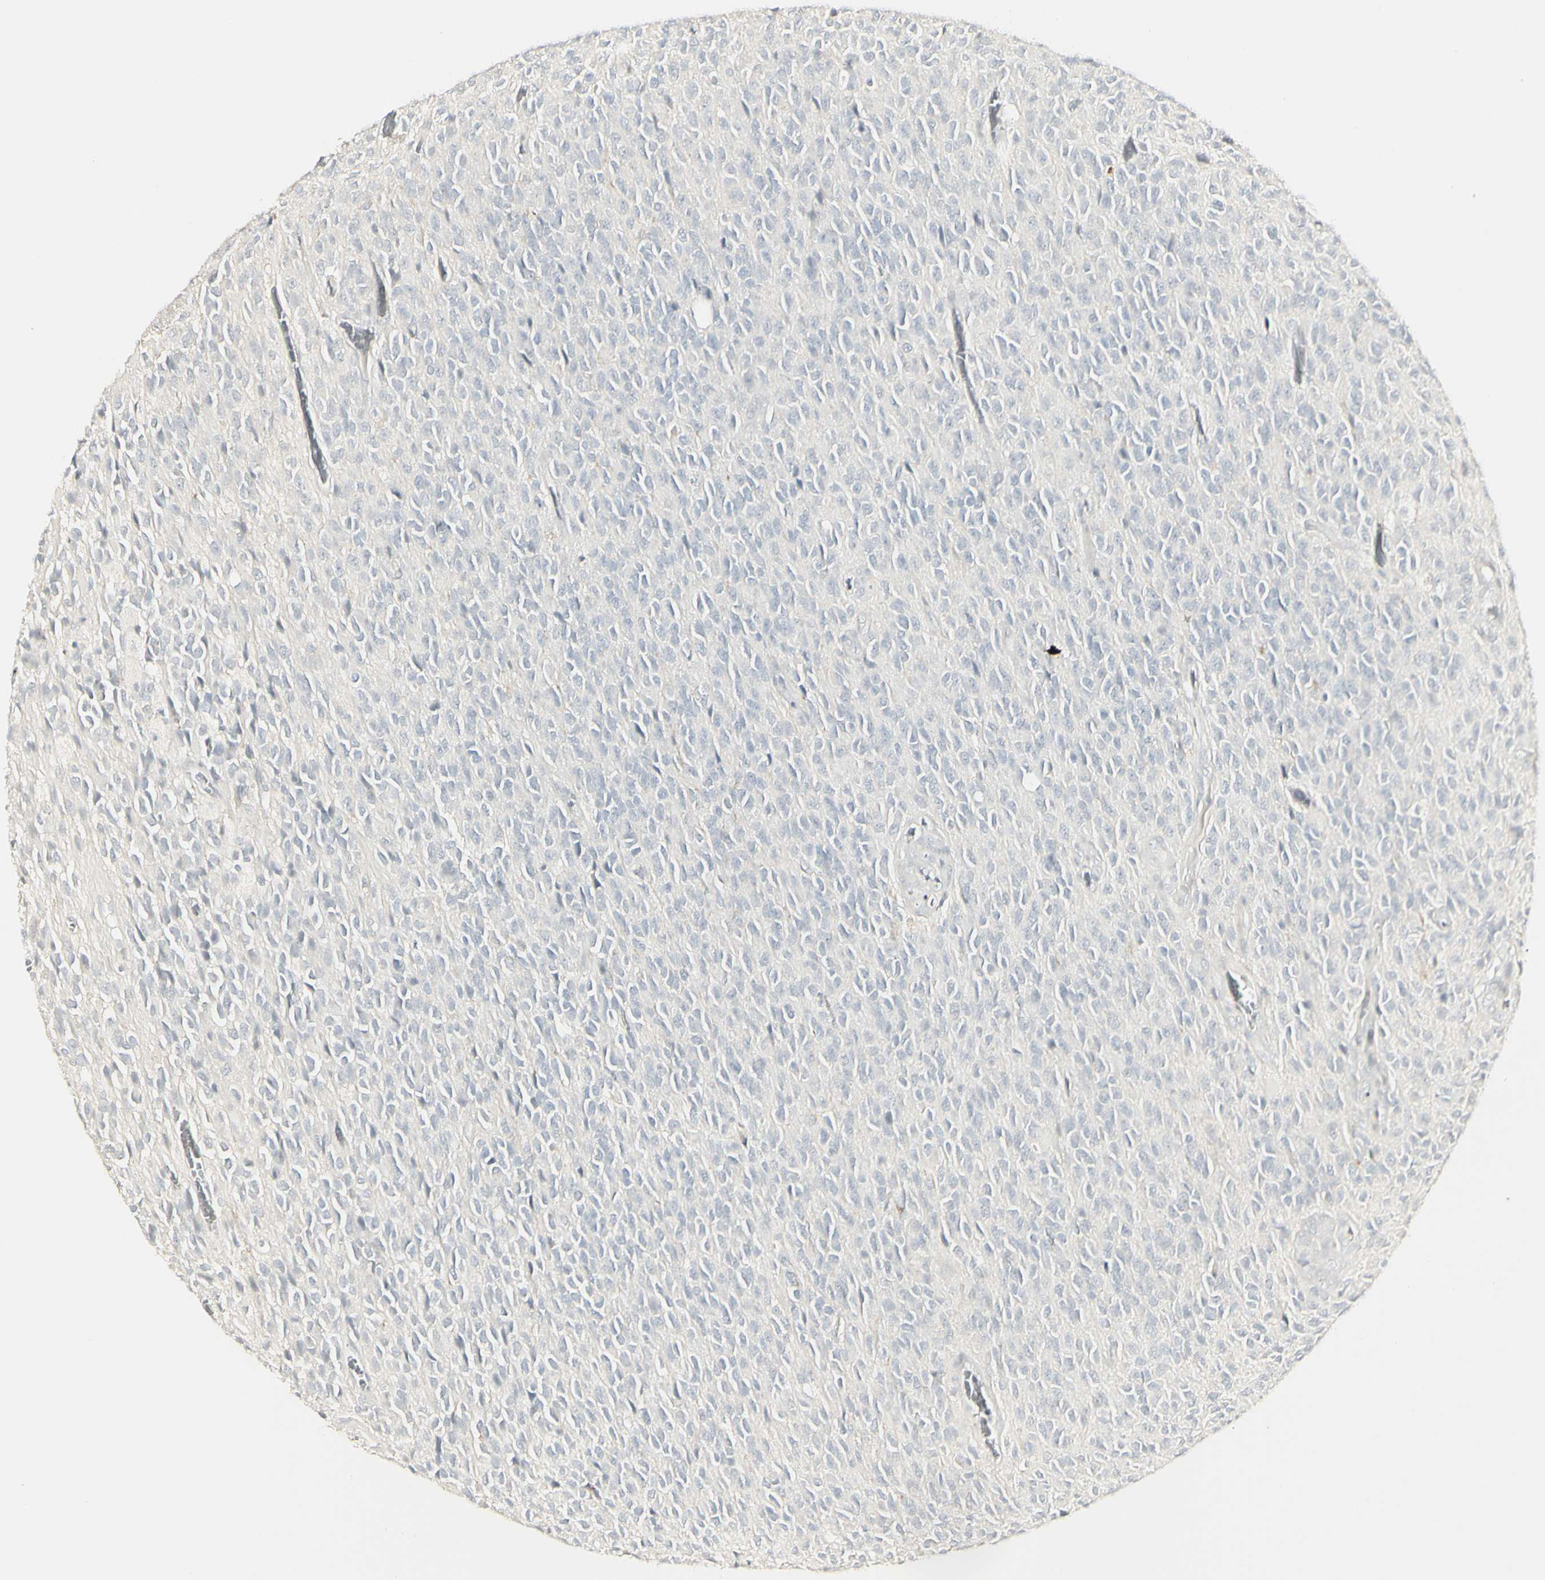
{"staining": {"intensity": "negative", "quantity": "none", "location": "none"}, "tissue": "glioma", "cell_type": "Tumor cells", "image_type": "cancer", "snomed": [{"axis": "morphology", "description": "Glioma, malignant, High grade"}, {"axis": "topography", "description": "pancreas cauda"}], "caption": "A high-resolution histopathology image shows immunohistochemistry (IHC) staining of glioma, which reveals no significant expression in tumor cells.", "gene": "DSC2", "patient": {"sex": "male", "age": 60}}